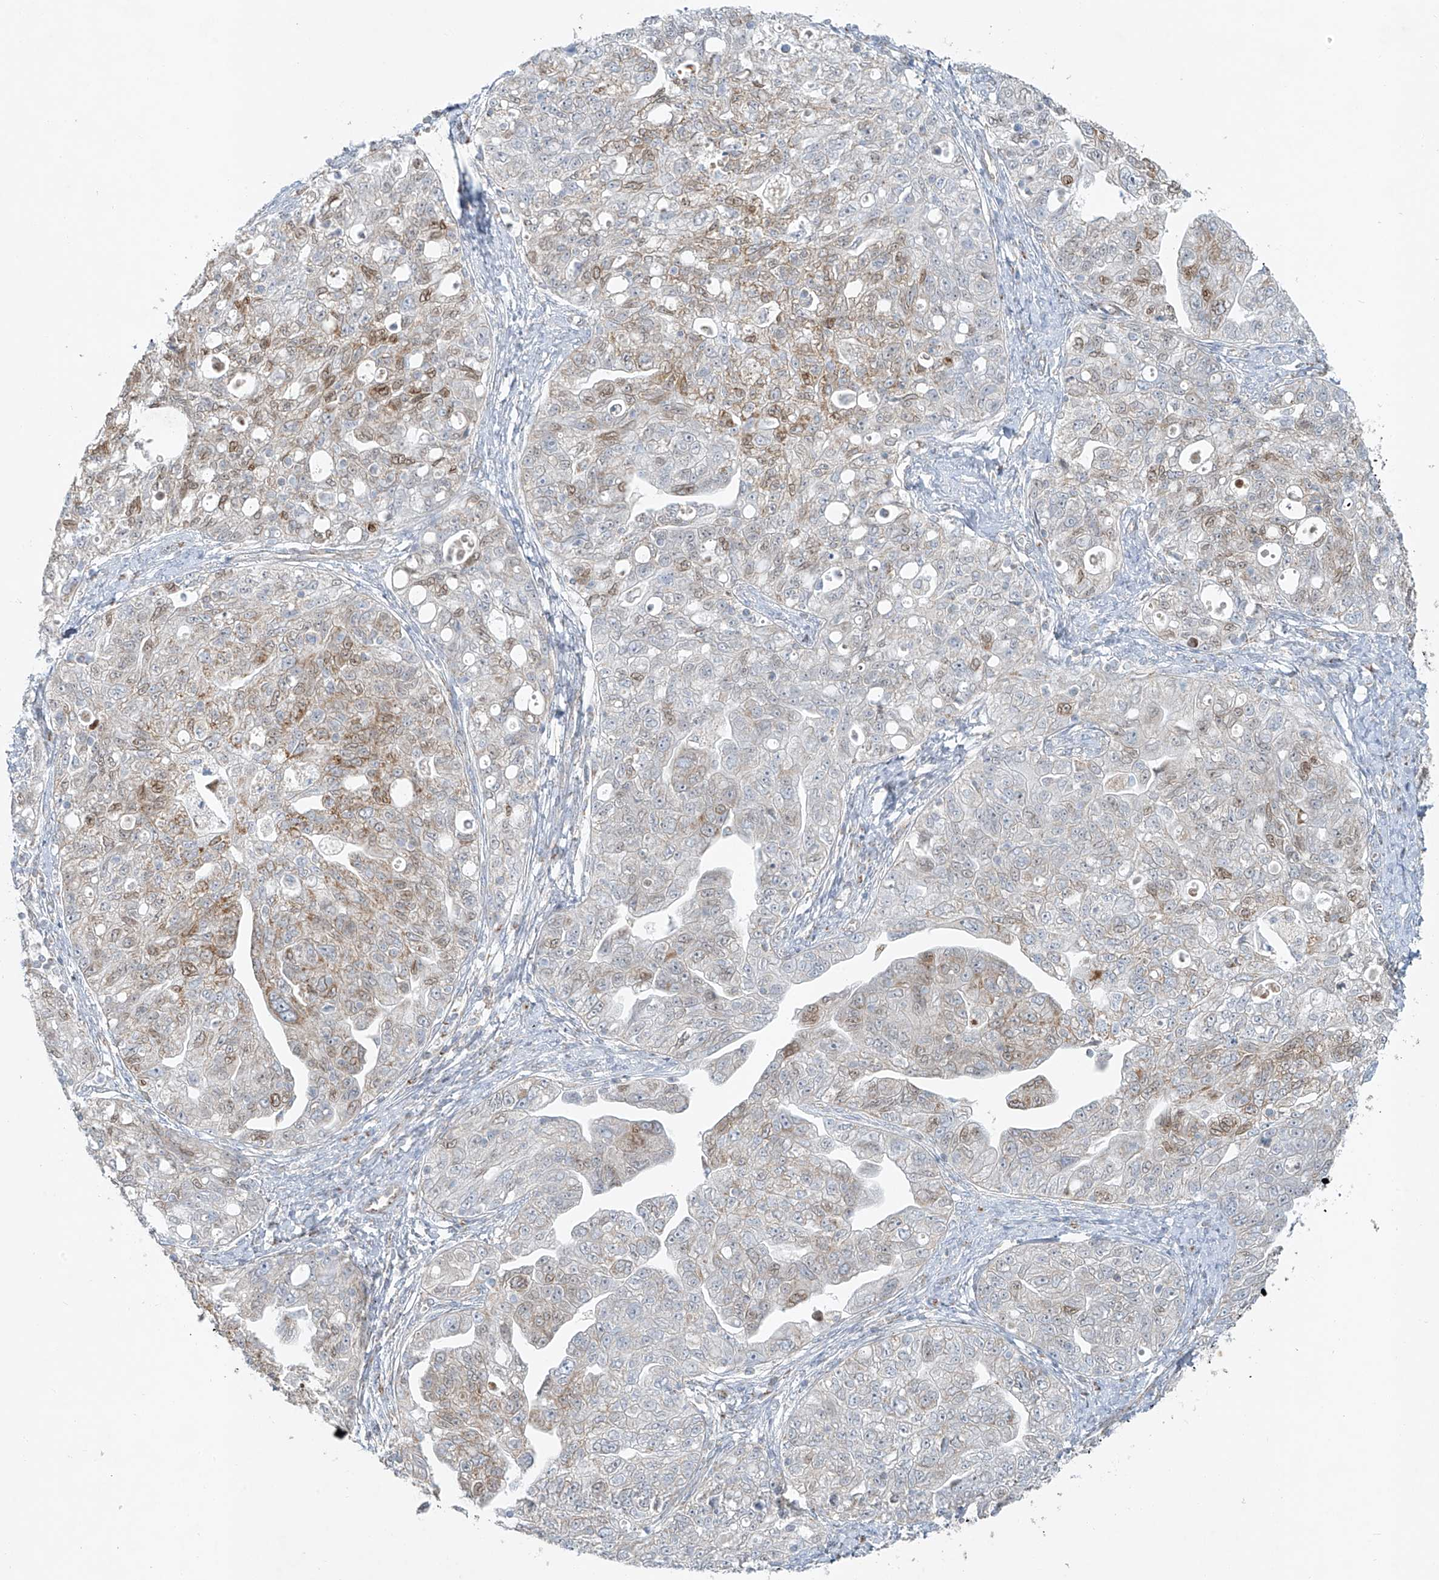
{"staining": {"intensity": "weak", "quantity": "25%-75%", "location": "cytoplasmic/membranous"}, "tissue": "ovarian cancer", "cell_type": "Tumor cells", "image_type": "cancer", "snomed": [{"axis": "morphology", "description": "Carcinoma, NOS"}, {"axis": "morphology", "description": "Cystadenocarcinoma, serous, NOS"}, {"axis": "topography", "description": "Ovary"}], "caption": "Immunohistochemical staining of human ovarian cancer (carcinoma) exhibits weak cytoplasmic/membranous protein staining in about 25%-75% of tumor cells. Immunohistochemistry stains the protein in brown and the nuclei are stained blue.", "gene": "SMDT1", "patient": {"sex": "female", "age": 69}}